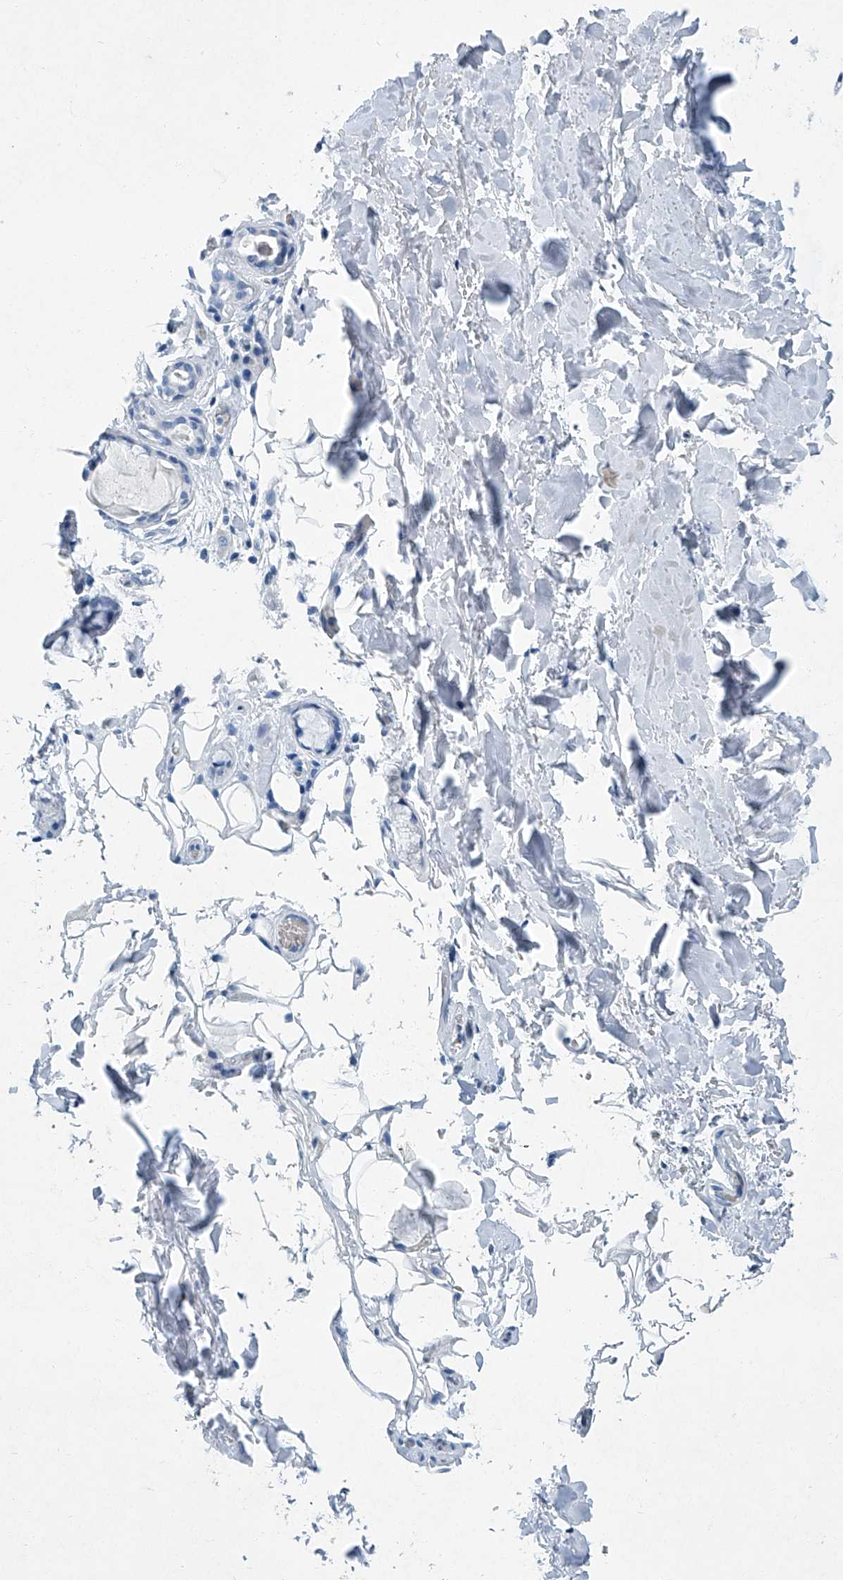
{"staining": {"intensity": "negative", "quantity": "none", "location": "none"}, "tissue": "adipose tissue", "cell_type": "Adipocytes", "image_type": "normal", "snomed": [{"axis": "morphology", "description": "Normal tissue, NOS"}, {"axis": "topography", "description": "Cartilage tissue"}], "caption": "A high-resolution micrograph shows IHC staining of unremarkable adipose tissue, which shows no significant staining in adipocytes. The staining was performed using DAB (3,3'-diaminobenzidine) to visualize the protein expression in brown, while the nuclei were stained in blue with hematoxylin (Magnification: 20x).", "gene": "CYP2A7", "patient": {"sex": "female", "age": 63}}